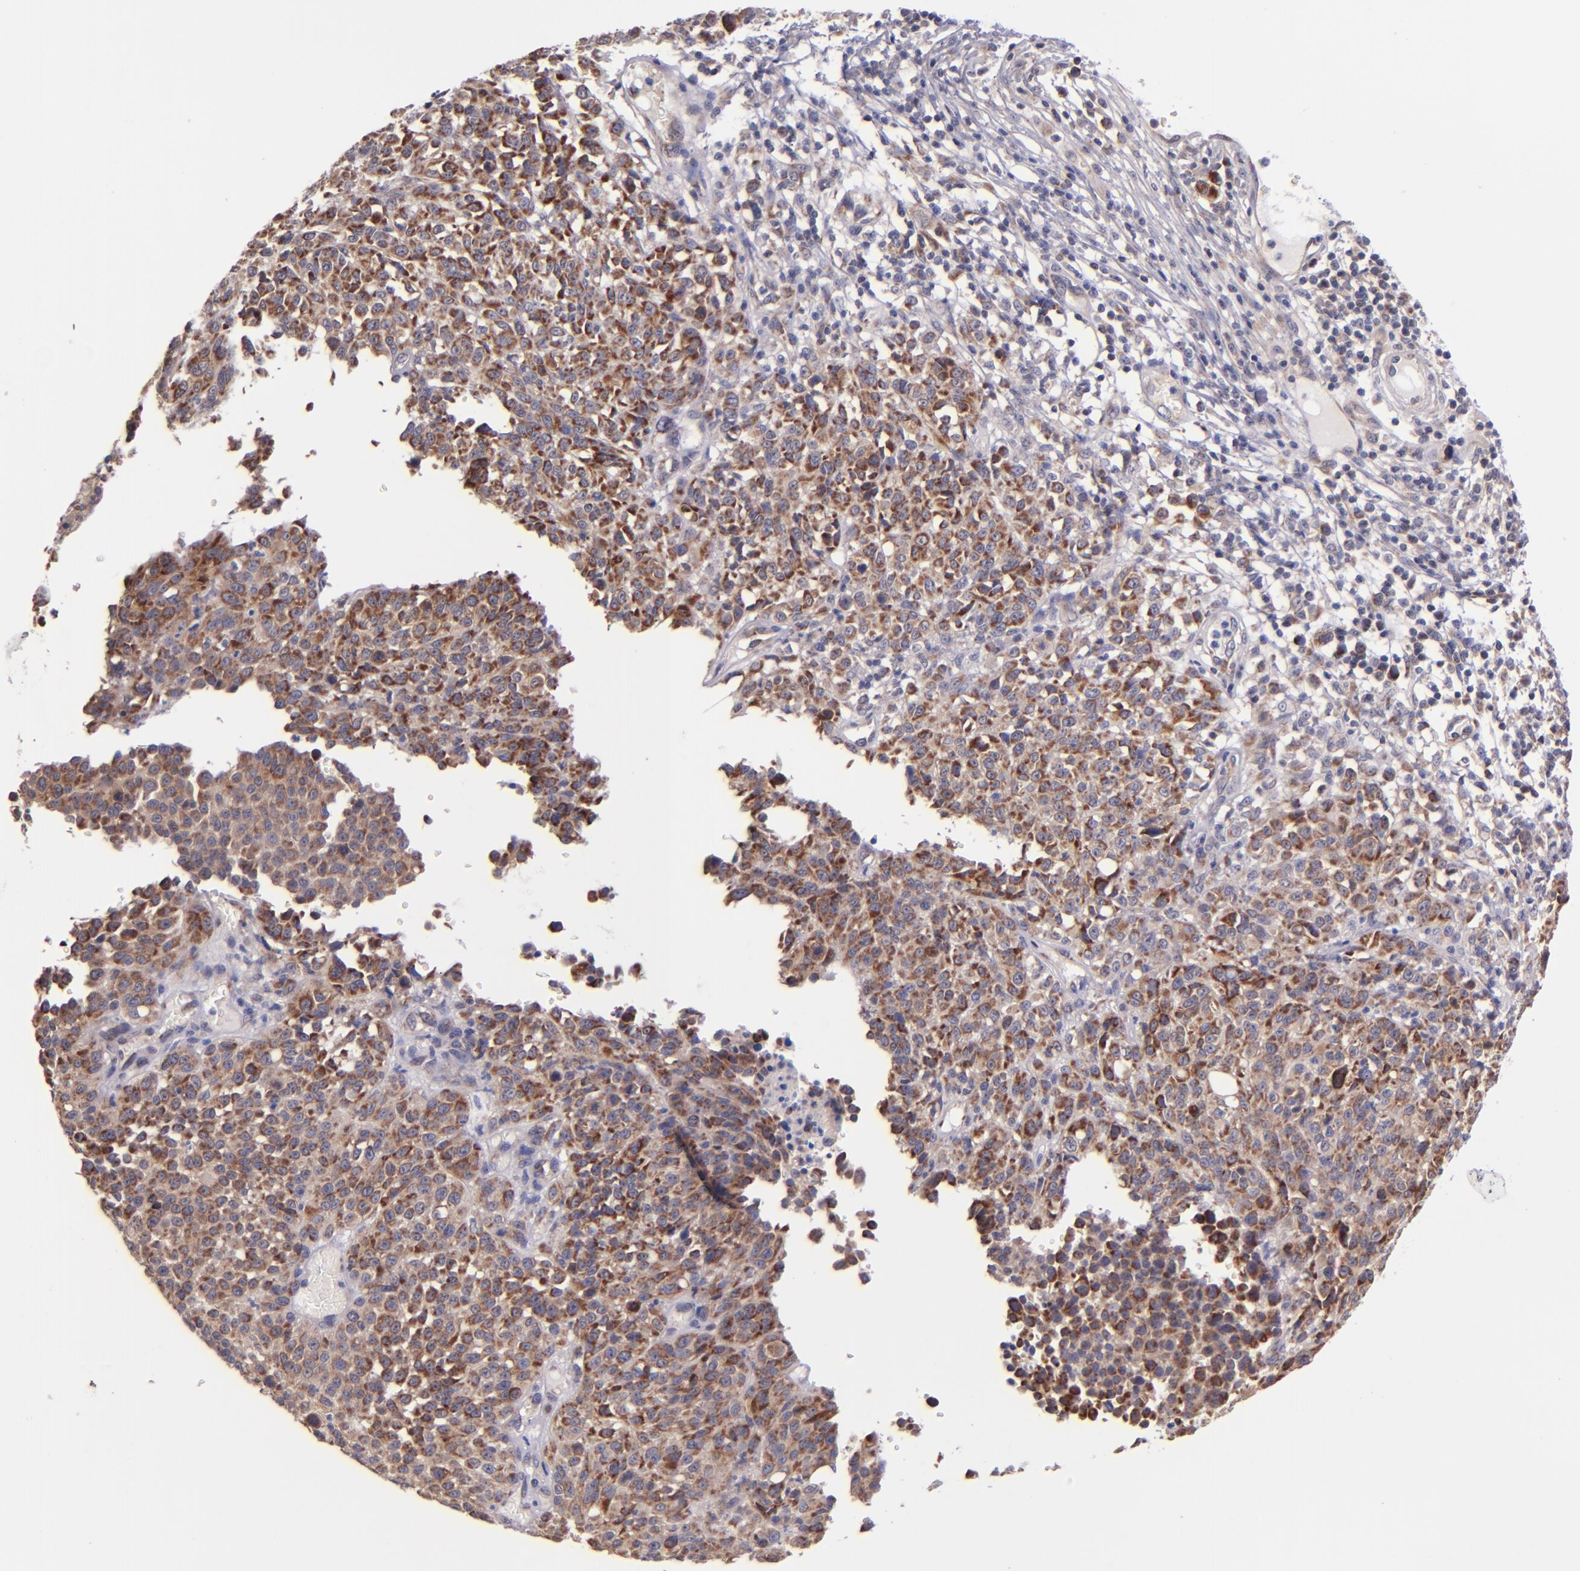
{"staining": {"intensity": "moderate", "quantity": ">75%", "location": "cytoplasmic/membranous"}, "tissue": "melanoma", "cell_type": "Tumor cells", "image_type": "cancer", "snomed": [{"axis": "morphology", "description": "Malignant melanoma, NOS"}, {"axis": "topography", "description": "Skin"}], "caption": "Human melanoma stained for a protein (brown) displays moderate cytoplasmic/membranous positive positivity in approximately >75% of tumor cells.", "gene": "SHC1", "patient": {"sex": "female", "age": 49}}